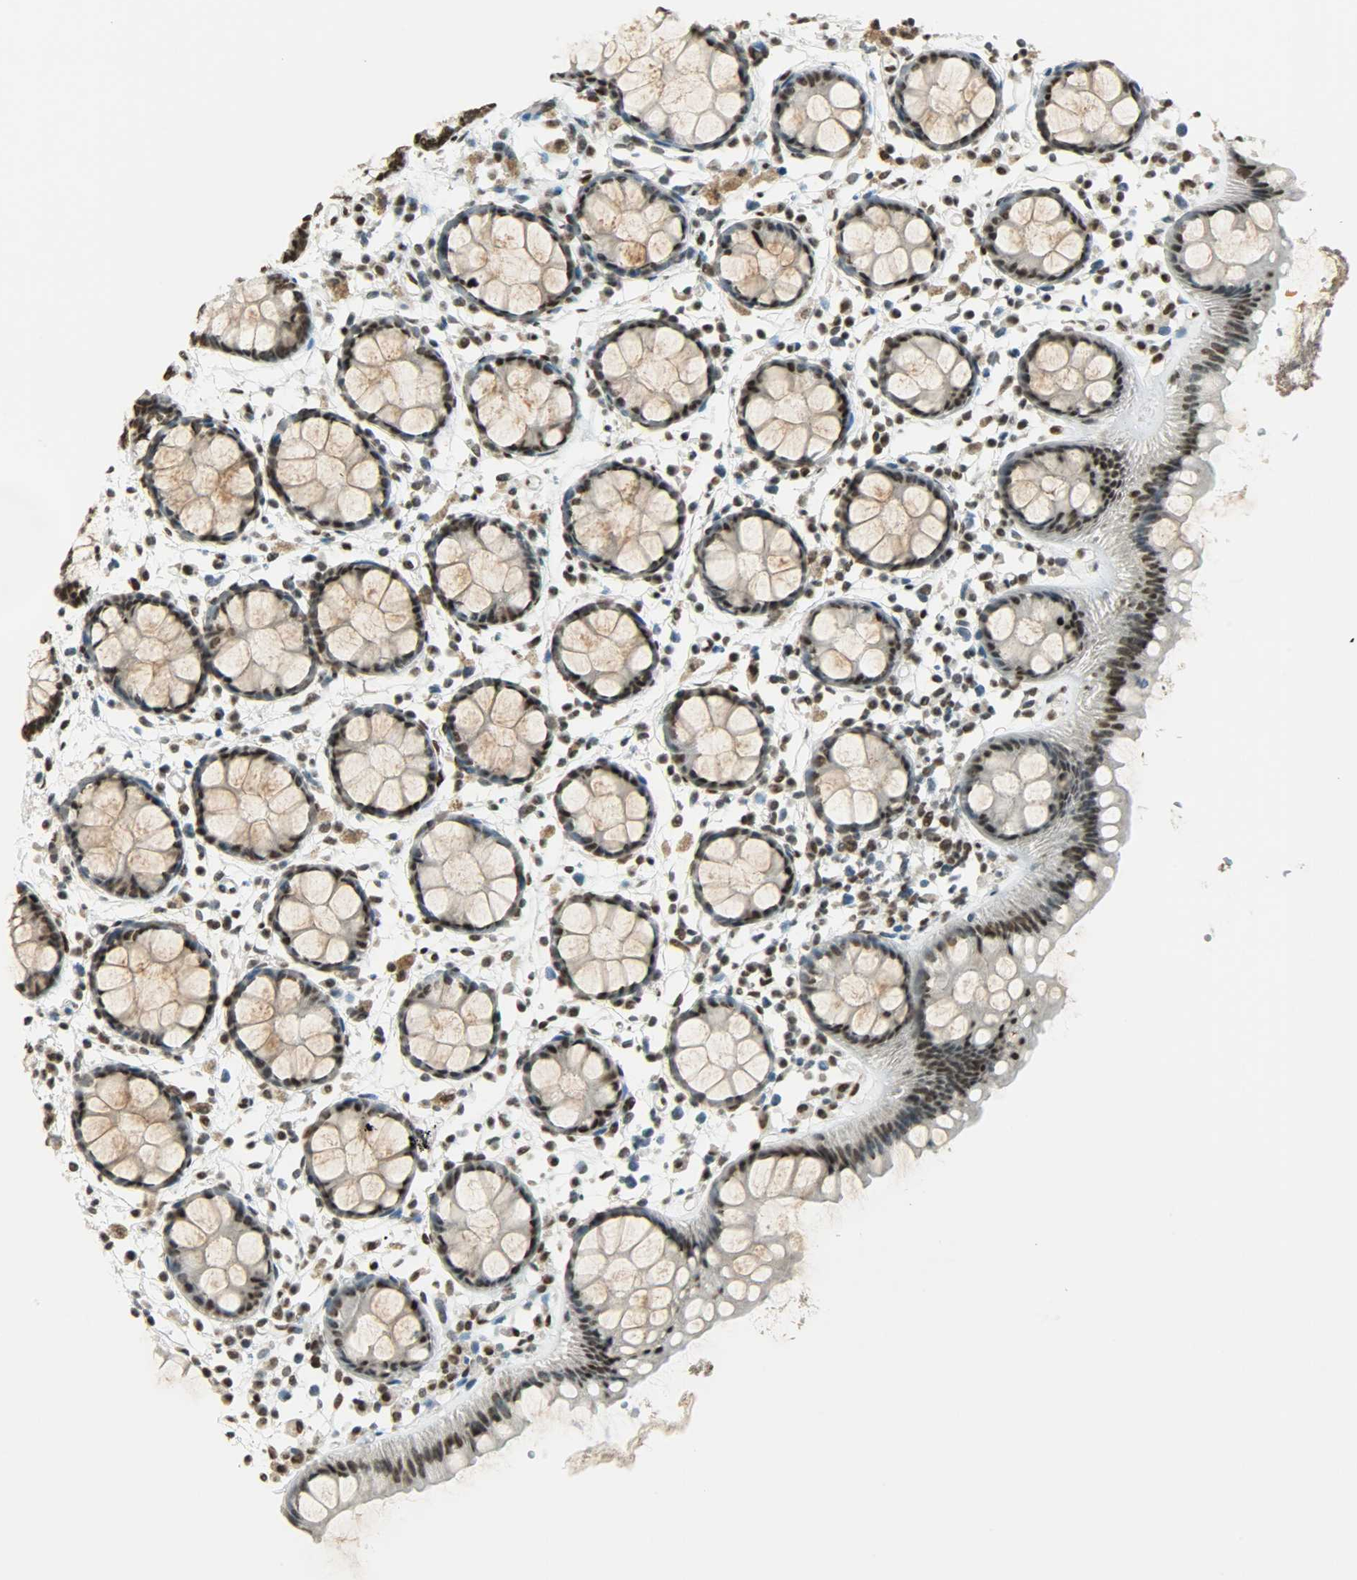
{"staining": {"intensity": "strong", "quantity": ">75%", "location": "nuclear"}, "tissue": "rectum", "cell_type": "Glandular cells", "image_type": "normal", "snomed": [{"axis": "morphology", "description": "Normal tissue, NOS"}, {"axis": "topography", "description": "Rectum"}], "caption": "Brown immunohistochemical staining in benign rectum demonstrates strong nuclear expression in about >75% of glandular cells.", "gene": "MYEF2", "patient": {"sex": "female", "age": 66}}